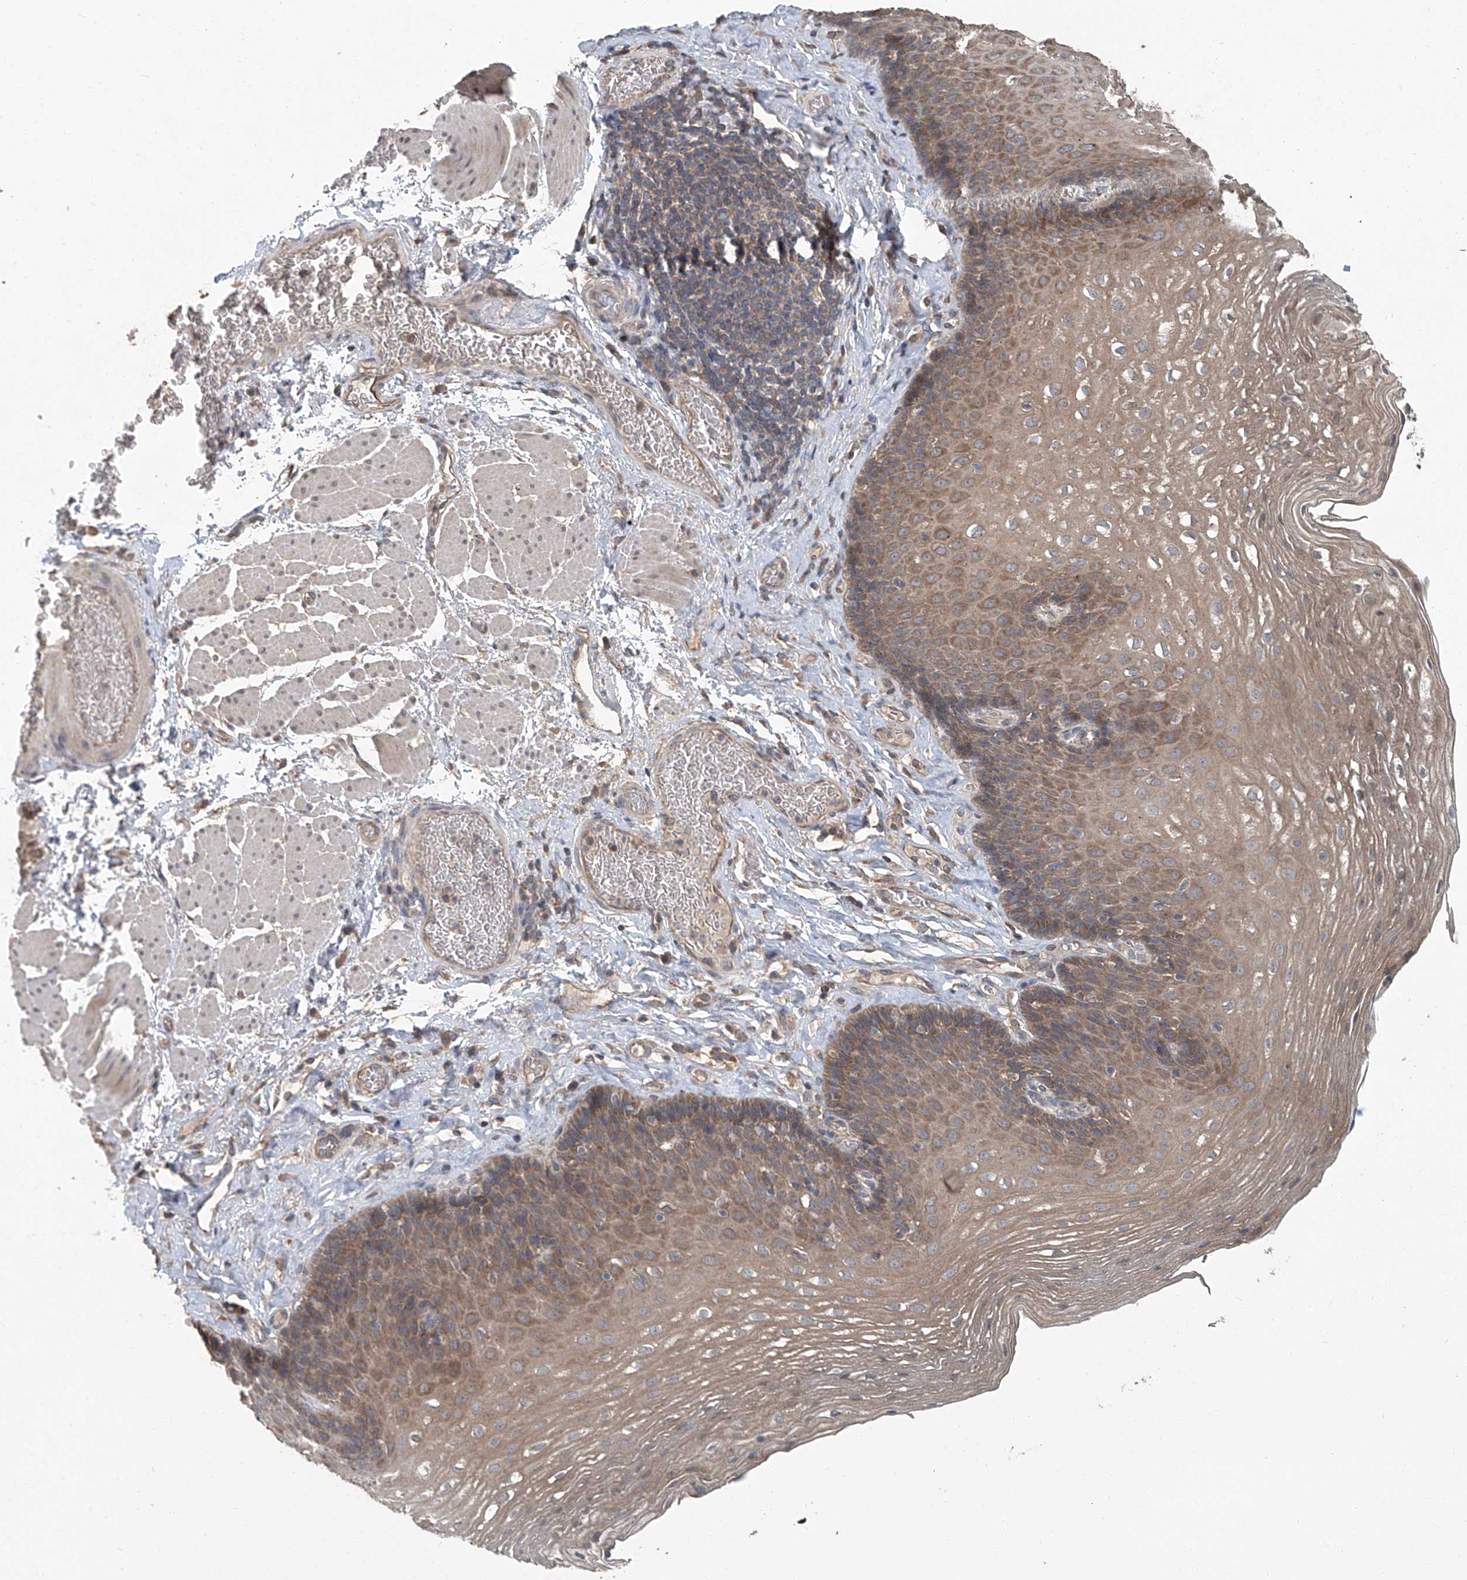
{"staining": {"intensity": "moderate", "quantity": "25%-75%", "location": "cytoplasmic/membranous"}, "tissue": "esophagus", "cell_type": "Squamous epithelial cells", "image_type": "normal", "snomed": [{"axis": "morphology", "description": "Normal tissue, NOS"}, {"axis": "topography", "description": "Esophagus"}], "caption": "Protein expression analysis of unremarkable esophagus shows moderate cytoplasmic/membranous positivity in approximately 25%-75% of squamous epithelial cells. Using DAB (brown) and hematoxylin (blue) stains, captured at high magnification using brightfield microscopy.", "gene": "ANKRD34A", "patient": {"sex": "female", "age": 66}}